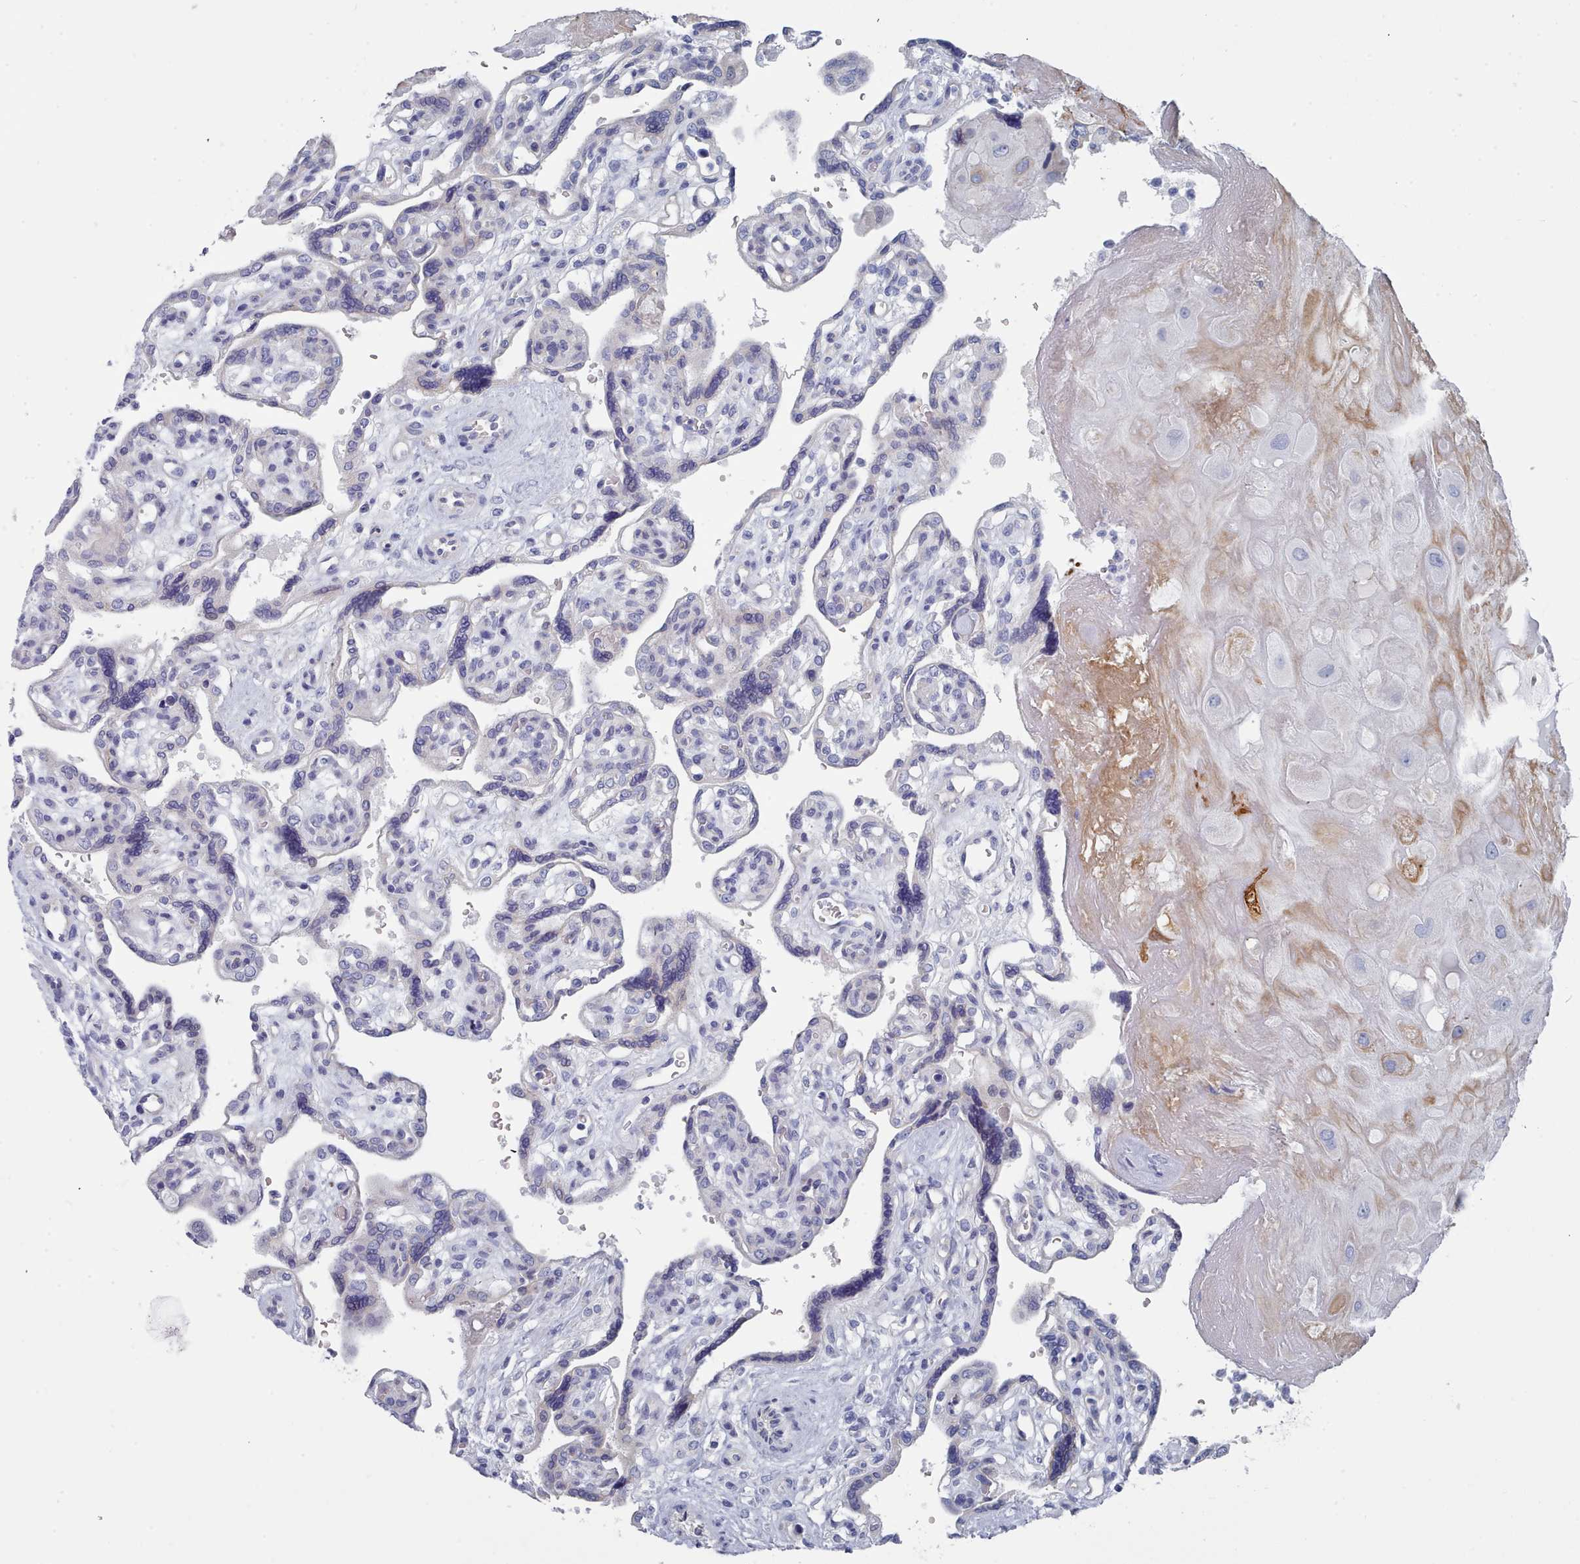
{"staining": {"intensity": "negative", "quantity": "none", "location": "none"}, "tissue": "placenta", "cell_type": "Decidual cells", "image_type": "normal", "snomed": [{"axis": "morphology", "description": "Normal tissue, NOS"}, {"axis": "topography", "description": "Placenta"}], "caption": "Decidual cells show no significant expression in normal placenta. Nuclei are stained in blue.", "gene": "ENSG00000285188", "patient": {"sex": "female", "age": 39}}